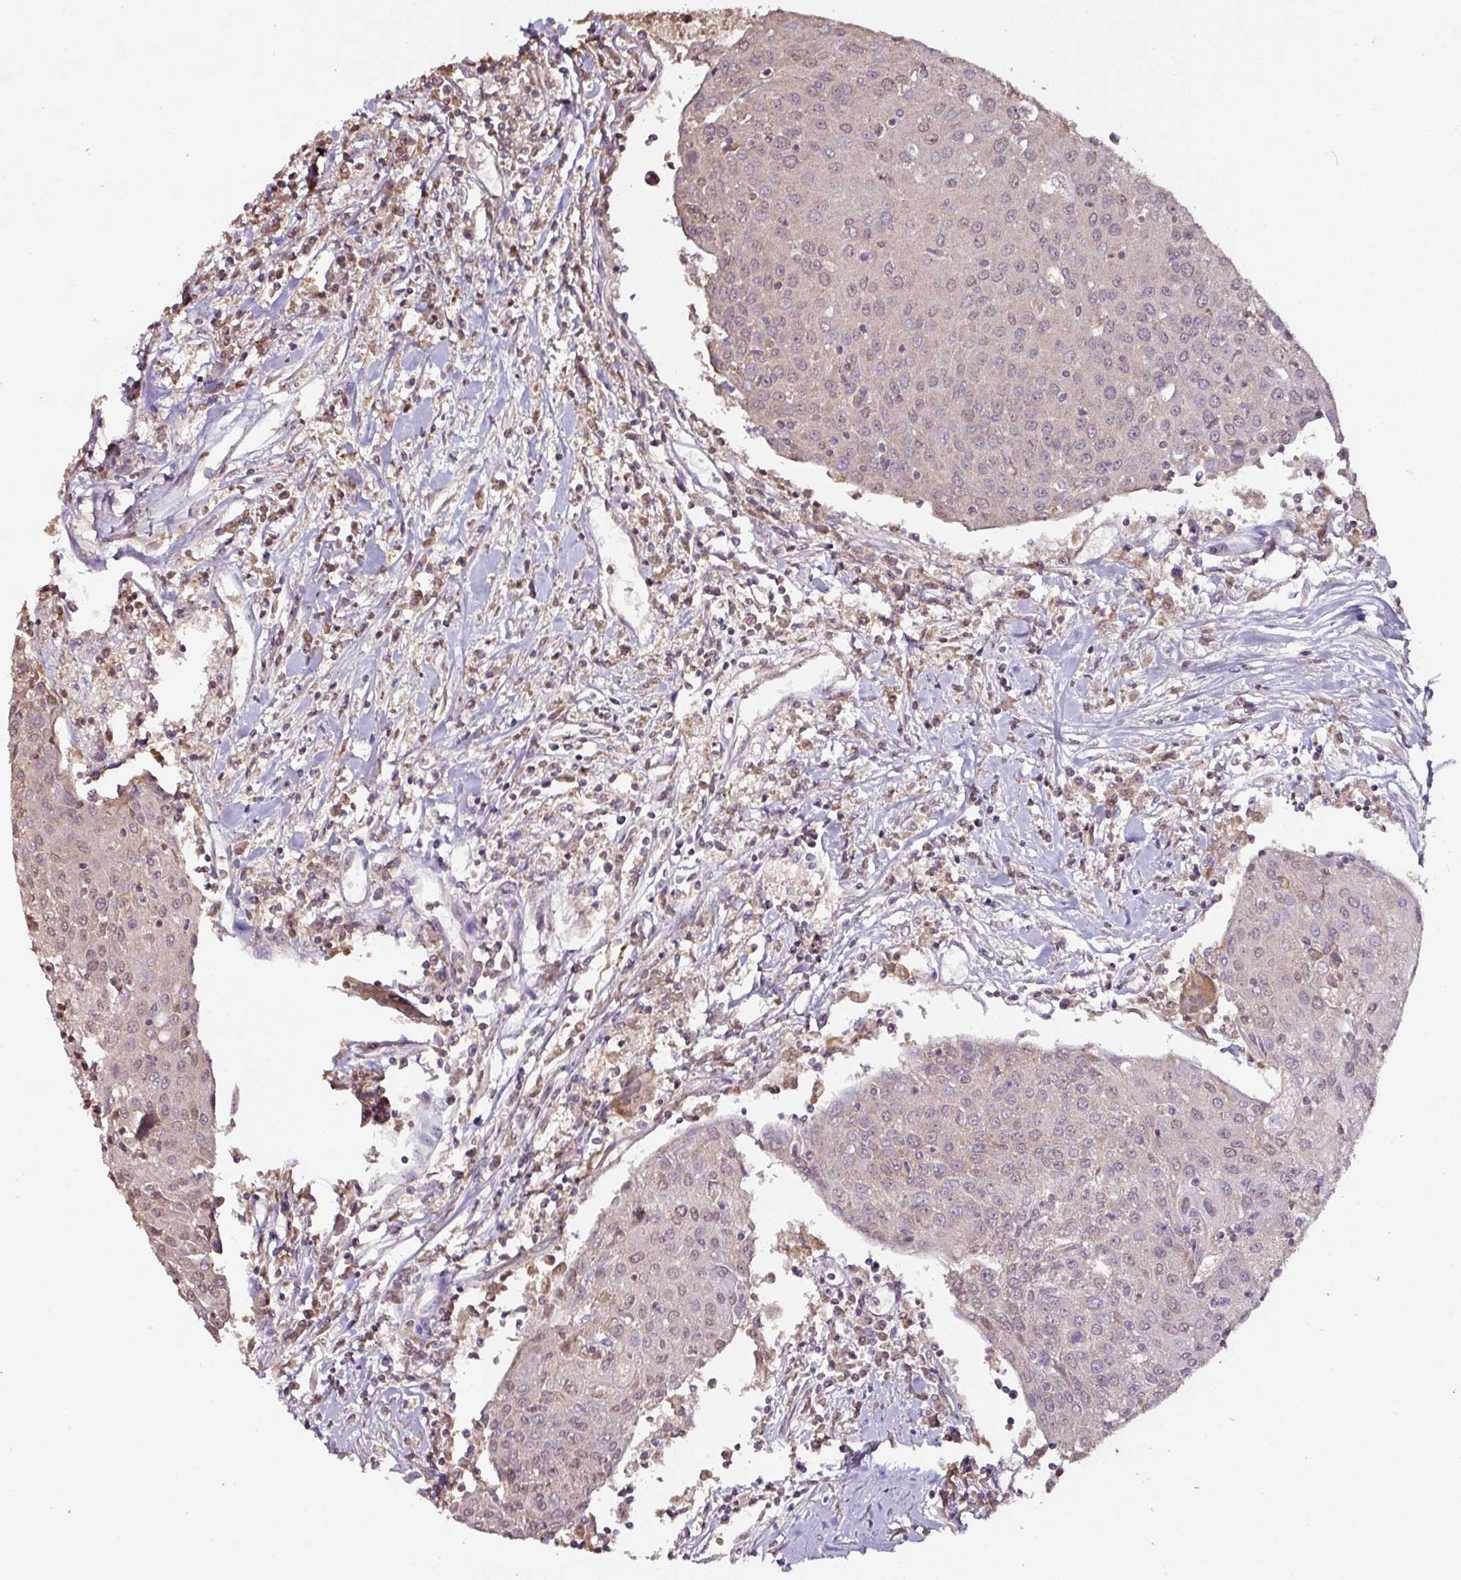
{"staining": {"intensity": "weak", "quantity": "25%-75%", "location": "nuclear"}, "tissue": "urothelial cancer", "cell_type": "Tumor cells", "image_type": "cancer", "snomed": [{"axis": "morphology", "description": "Urothelial carcinoma, High grade"}, {"axis": "topography", "description": "Urinary bladder"}], "caption": "Protein expression analysis of high-grade urothelial carcinoma exhibits weak nuclear staining in approximately 25%-75% of tumor cells. (DAB (3,3'-diaminobenzidine) IHC, brown staining for protein, blue staining for nuclei).", "gene": "RPL38", "patient": {"sex": "female", "age": 85}}